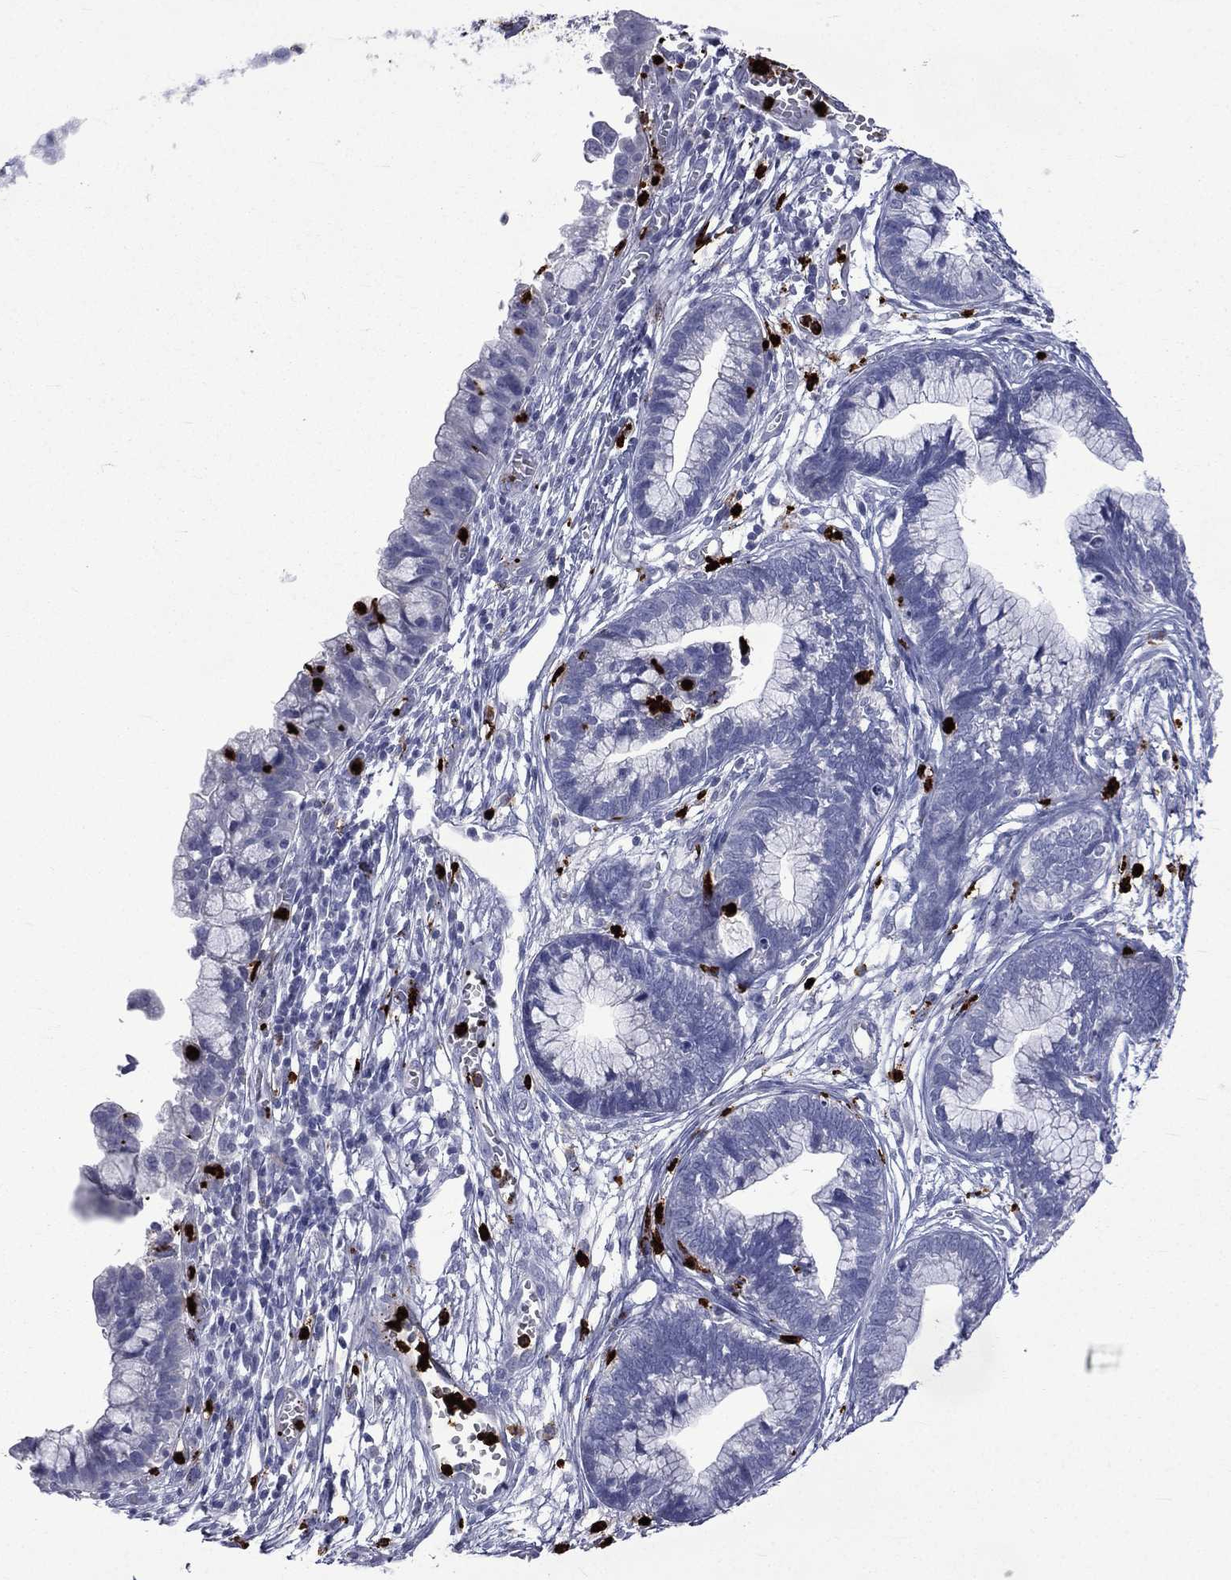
{"staining": {"intensity": "negative", "quantity": "none", "location": "none"}, "tissue": "cervical cancer", "cell_type": "Tumor cells", "image_type": "cancer", "snomed": [{"axis": "morphology", "description": "Adenocarcinoma, NOS"}, {"axis": "topography", "description": "Cervix"}], "caption": "Tumor cells are negative for brown protein staining in adenocarcinoma (cervical). (DAB IHC with hematoxylin counter stain).", "gene": "ELANE", "patient": {"sex": "female", "age": 44}}